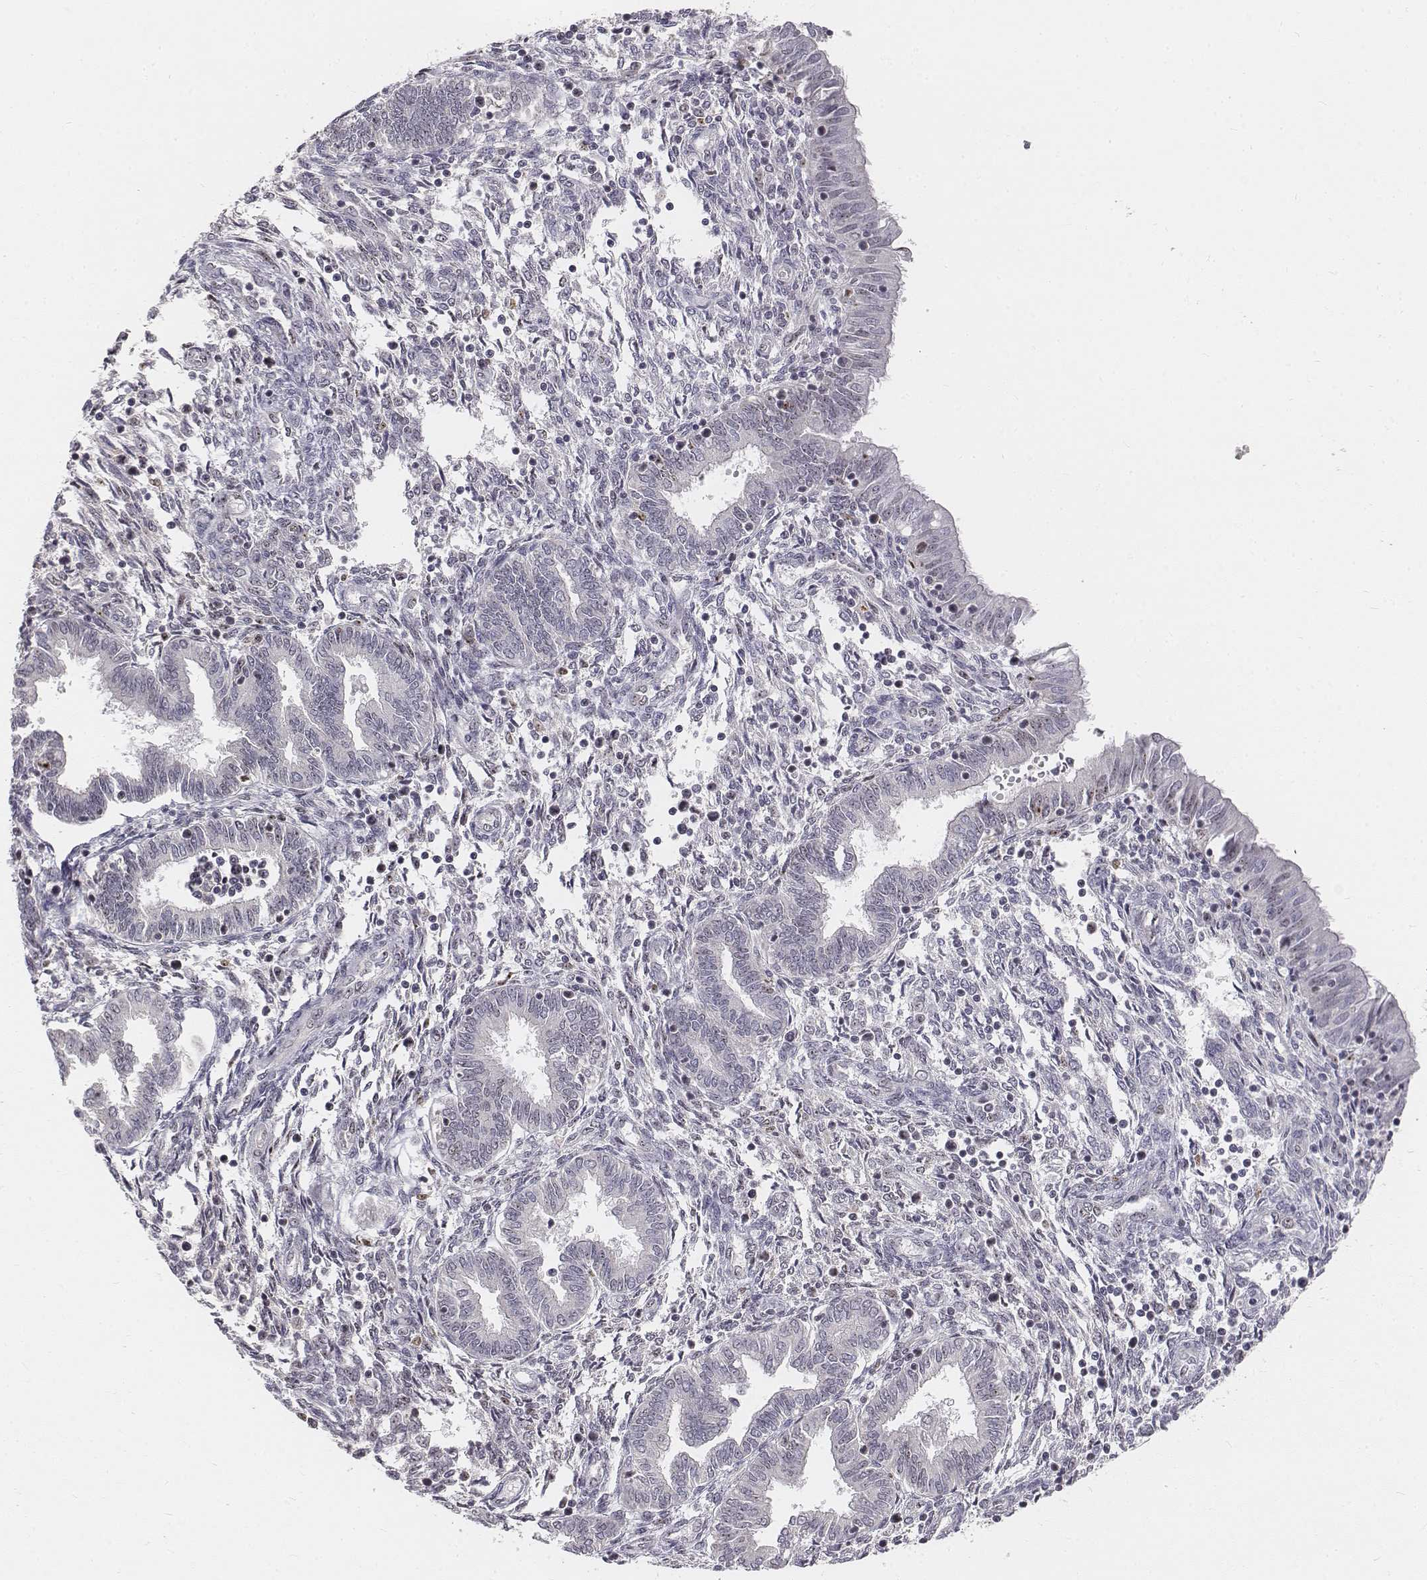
{"staining": {"intensity": "negative", "quantity": "none", "location": "none"}, "tissue": "endometrium", "cell_type": "Cells in endometrial stroma", "image_type": "normal", "snomed": [{"axis": "morphology", "description": "Normal tissue, NOS"}, {"axis": "topography", "description": "Endometrium"}], "caption": "Immunohistochemistry (IHC) of unremarkable endometrium demonstrates no positivity in cells in endometrial stroma.", "gene": "PHF6", "patient": {"sex": "female", "age": 42}}